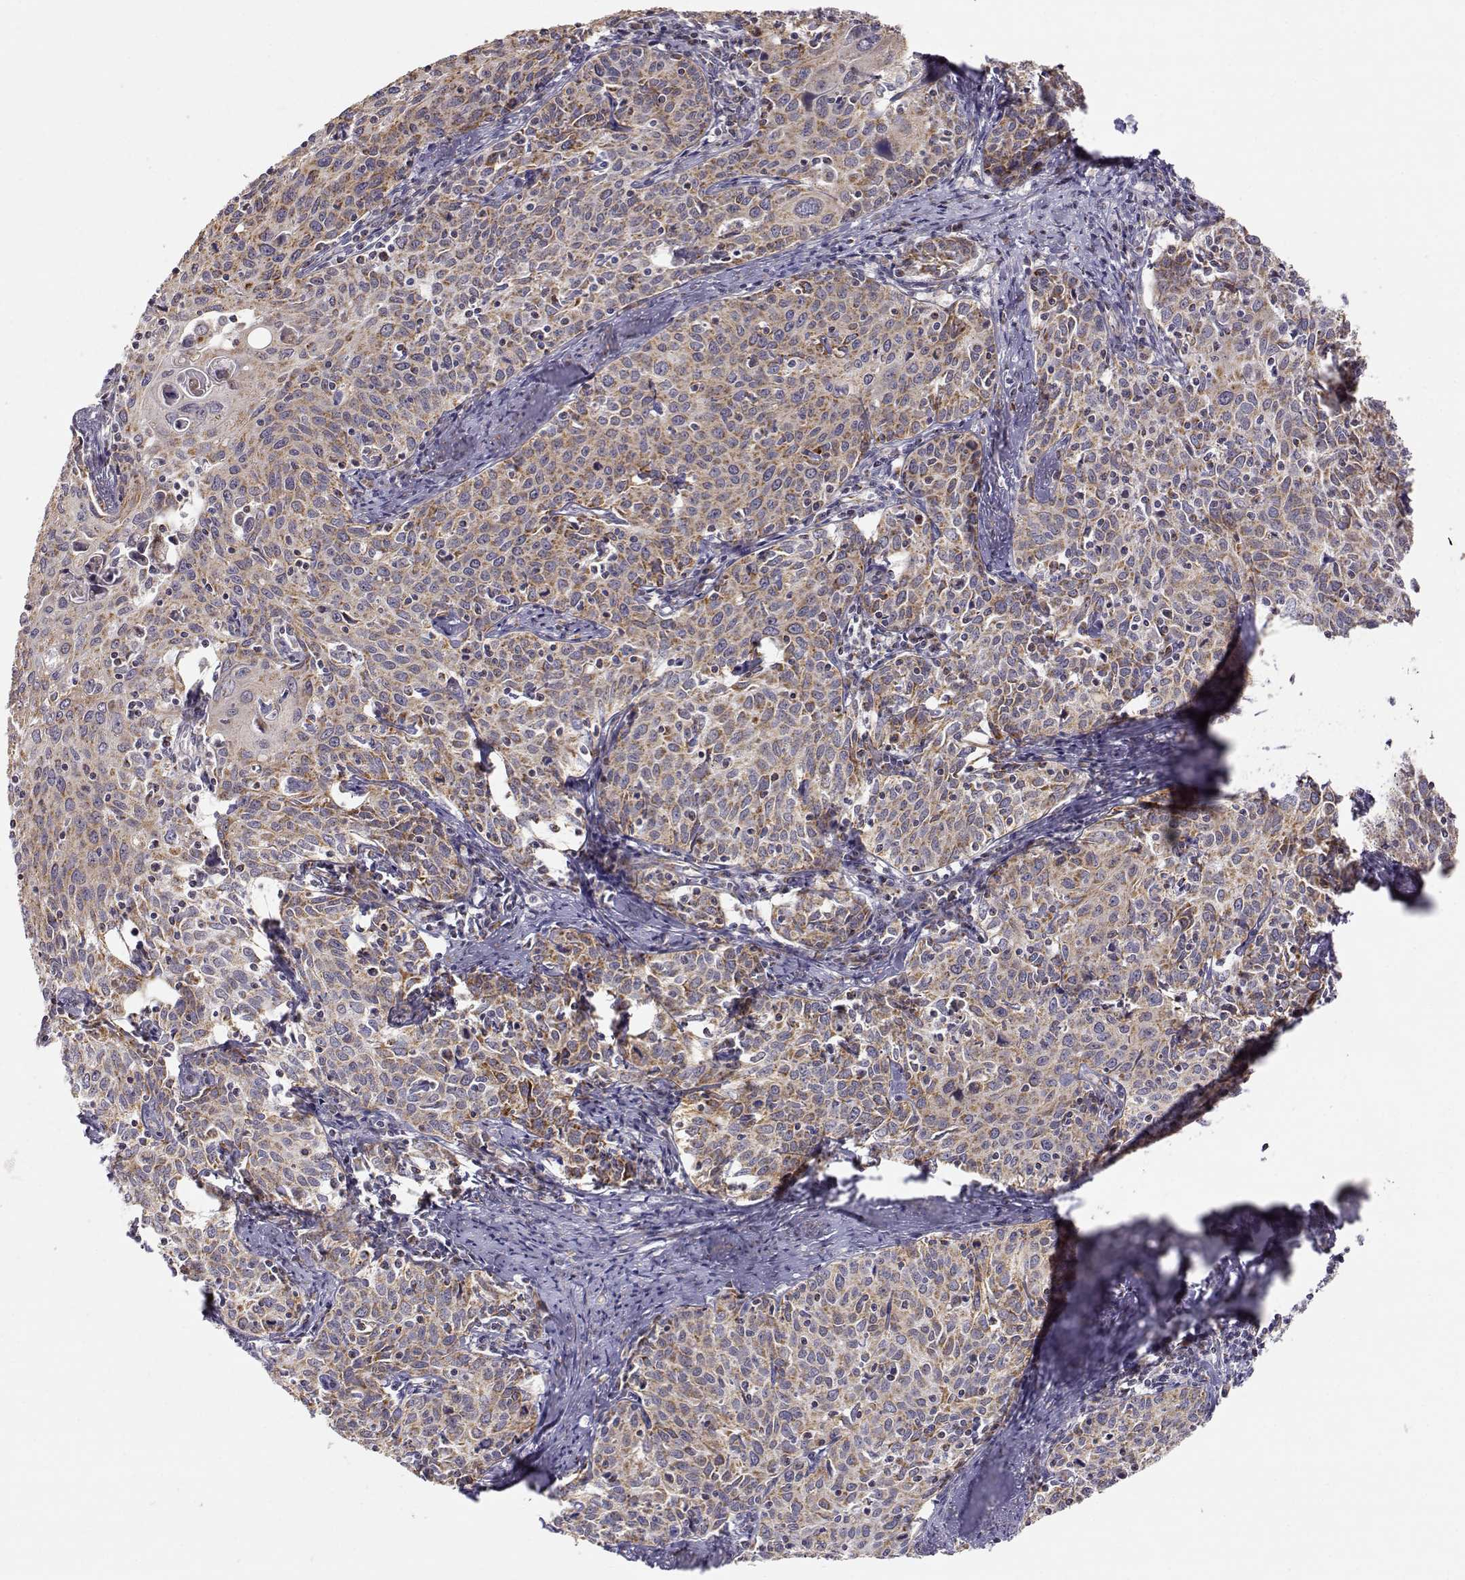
{"staining": {"intensity": "moderate", "quantity": ">75%", "location": "cytoplasmic/membranous"}, "tissue": "cervical cancer", "cell_type": "Tumor cells", "image_type": "cancer", "snomed": [{"axis": "morphology", "description": "Squamous cell carcinoma, NOS"}, {"axis": "topography", "description": "Cervix"}], "caption": "Squamous cell carcinoma (cervical) tissue reveals moderate cytoplasmic/membranous expression in approximately >75% of tumor cells (brown staining indicates protein expression, while blue staining denotes nuclei).", "gene": "EXOG", "patient": {"sex": "female", "age": 62}}